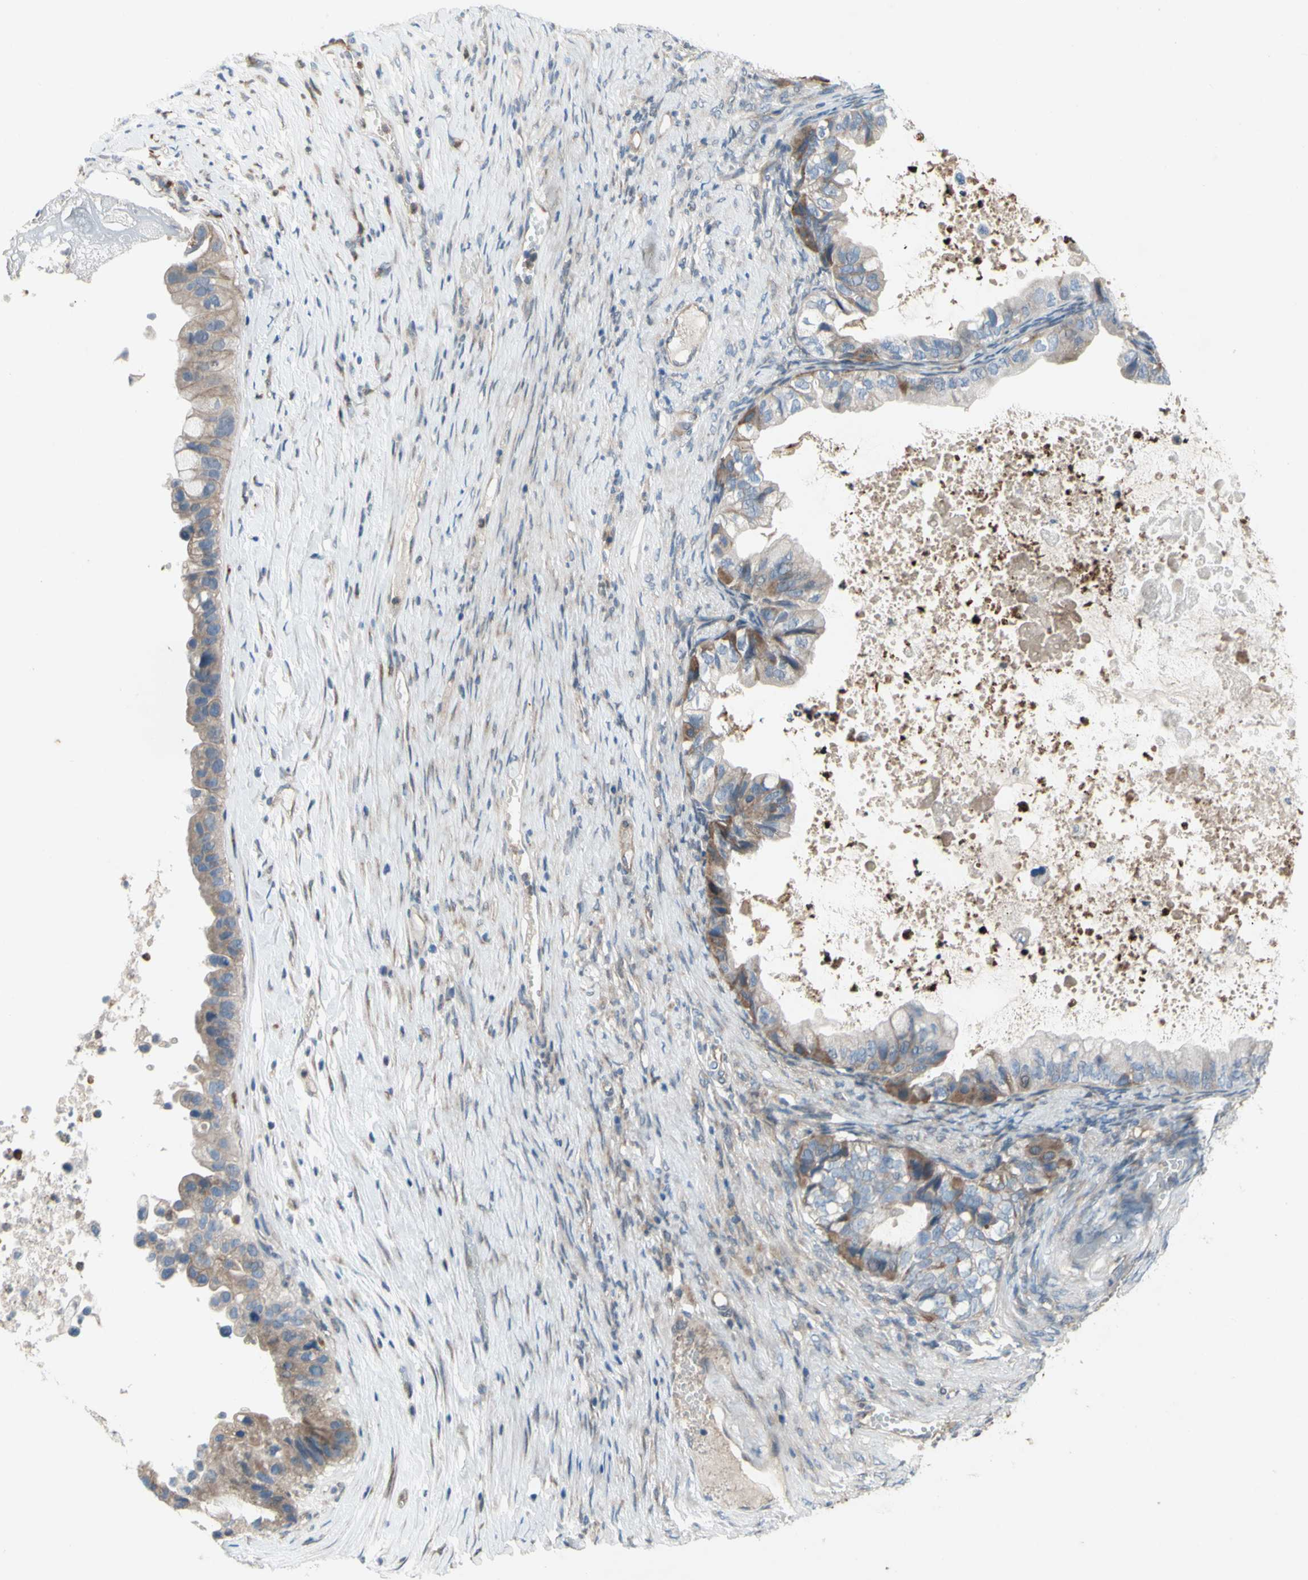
{"staining": {"intensity": "weak", "quantity": ">75%", "location": "cytoplasmic/membranous"}, "tissue": "ovarian cancer", "cell_type": "Tumor cells", "image_type": "cancer", "snomed": [{"axis": "morphology", "description": "Cystadenocarcinoma, mucinous, NOS"}, {"axis": "topography", "description": "Ovary"}], "caption": "Immunohistochemical staining of mucinous cystadenocarcinoma (ovarian) reveals weak cytoplasmic/membranous protein expression in approximately >75% of tumor cells. (brown staining indicates protein expression, while blue staining denotes nuclei).", "gene": "GRAMD2B", "patient": {"sex": "female", "age": 80}}